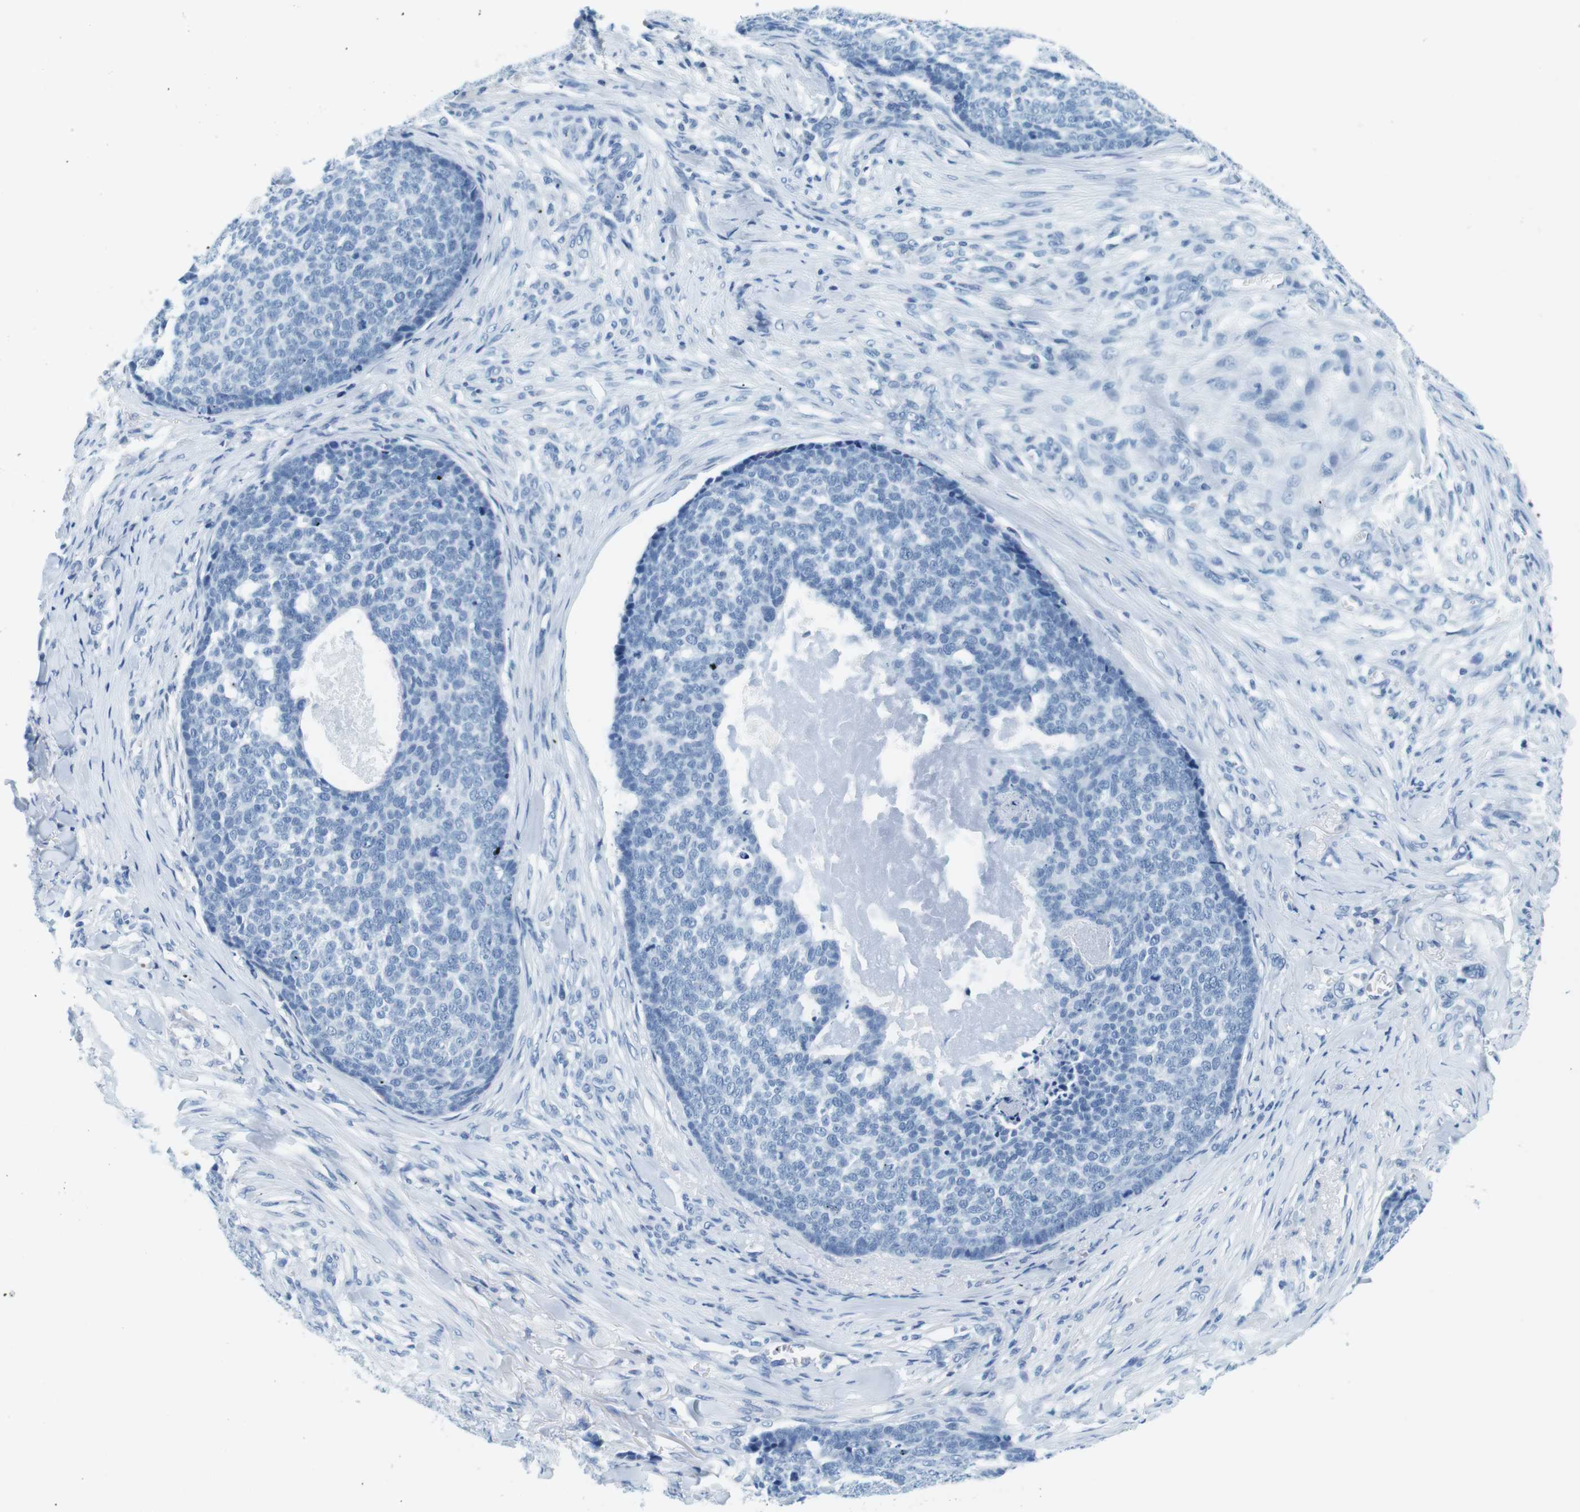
{"staining": {"intensity": "negative", "quantity": "none", "location": "none"}, "tissue": "skin cancer", "cell_type": "Tumor cells", "image_type": "cancer", "snomed": [{"axis": "morphology", "description": "Basal cell carcinoma"}, {"axis": "topography", "description": "Skin"}], "caption": "The image reveals no staining of tumor cells in skin cancer (basal cell carcinoma). (DAB IHC with hematoxylin counter stain).", "gene": "CYP2C9", "patient": {"sex": "male", "age": 84}}